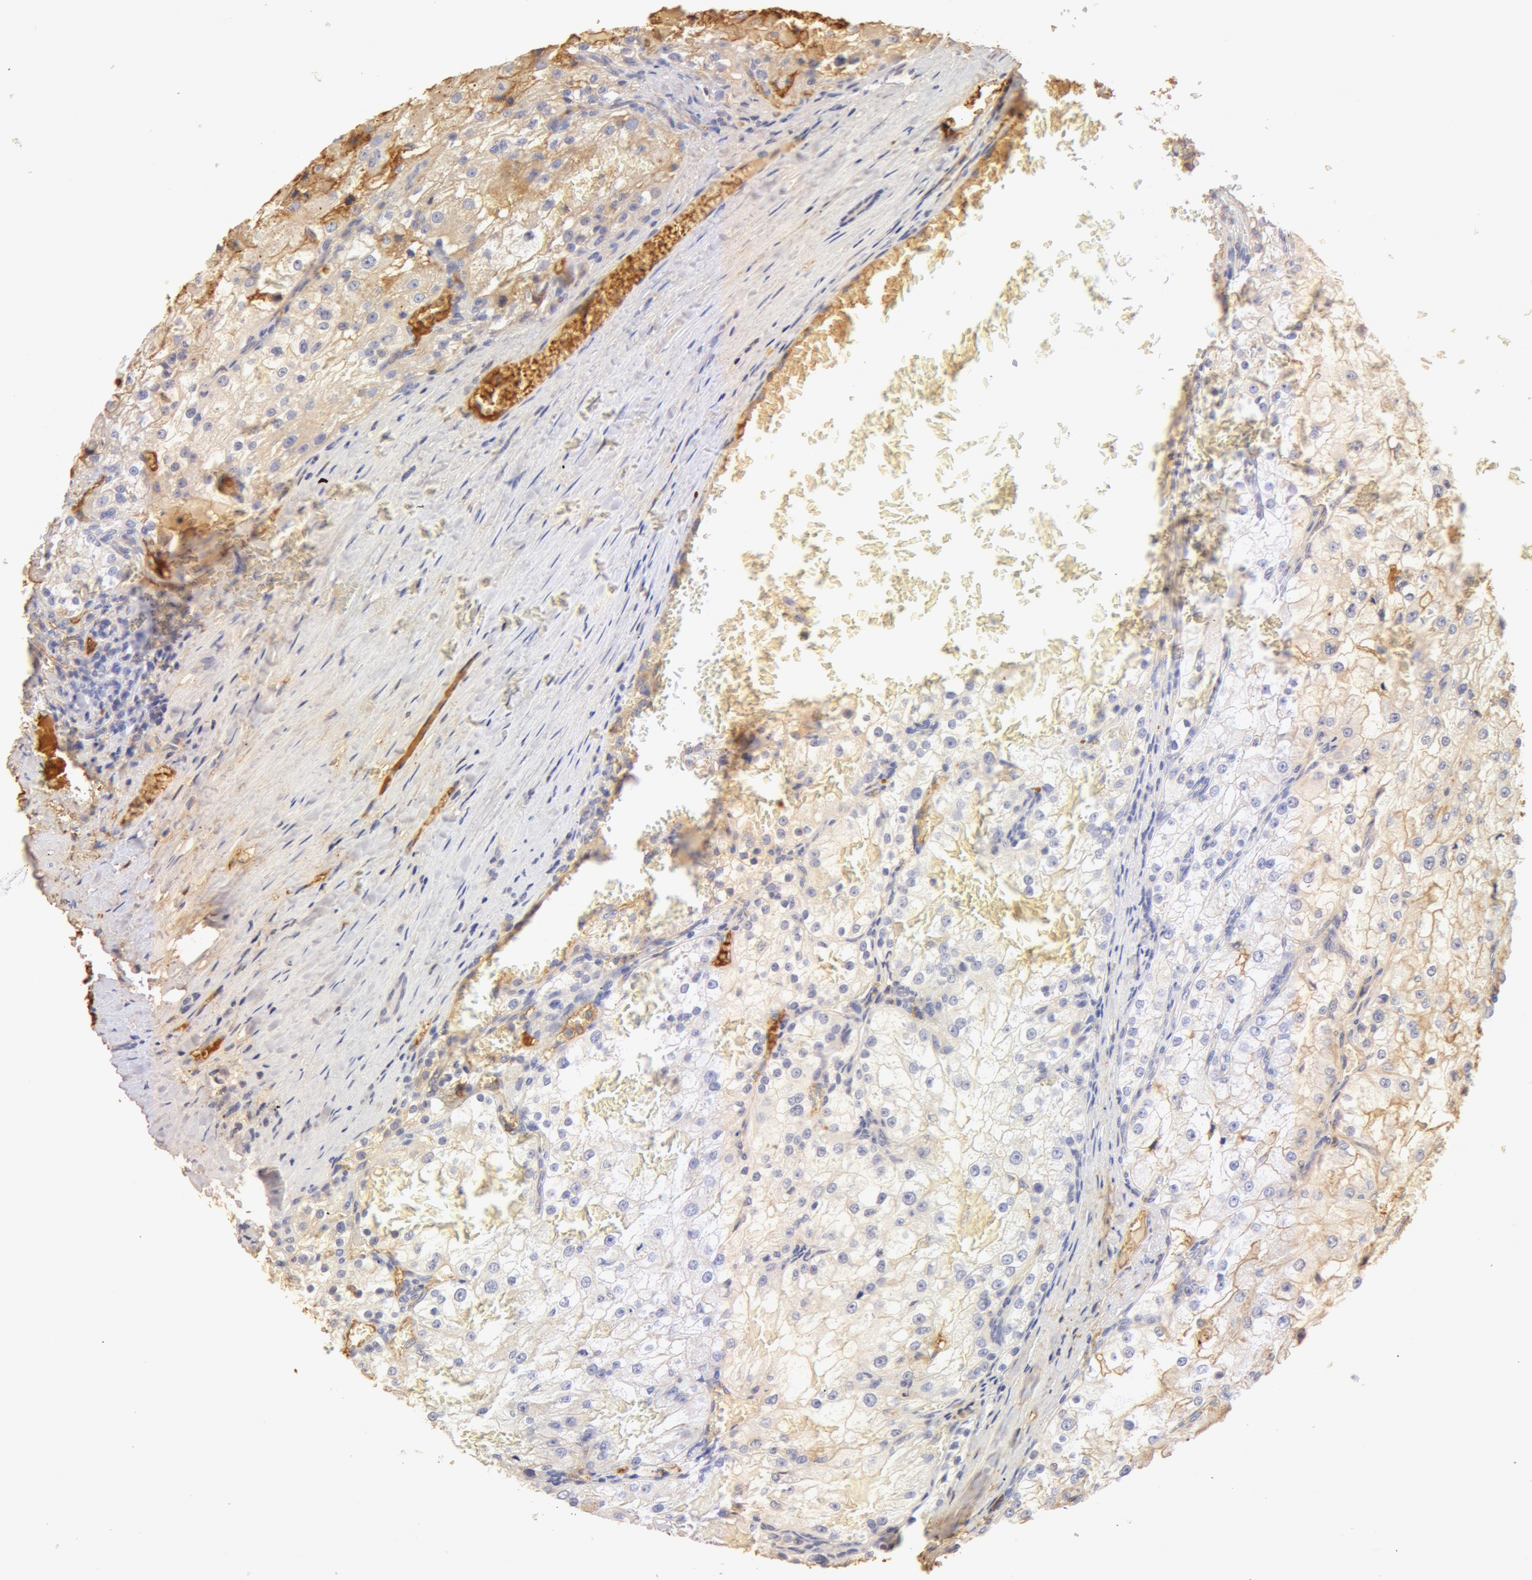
{"staining": {"intensity": "weak", "quantity": ">75%", "location": "cytoplasmic/membranous"}, "tissue": "renal cancer", "cell_type": "Tumor cells", "image_type": "cancer", "snomed": [{"axis": "morphology", "description": "Adenocarcinoma, NOS"}, {"axis": "topography", "description": "Kidney"}], "caption": "IHC of human renal adenocarcinoma demonstrates low levels of weak cytoplasmic/membranous positivity in approximately >75% of tumor cells. The staining was performed using DAB (3,3'-diaminobenzidine) to visualize the protein expression in brown, while the nuclei were stained in blue with hematoxylin (Magnification: 20x).", "gene": "TF", "patient": {"sex": "female", "age": 74}}